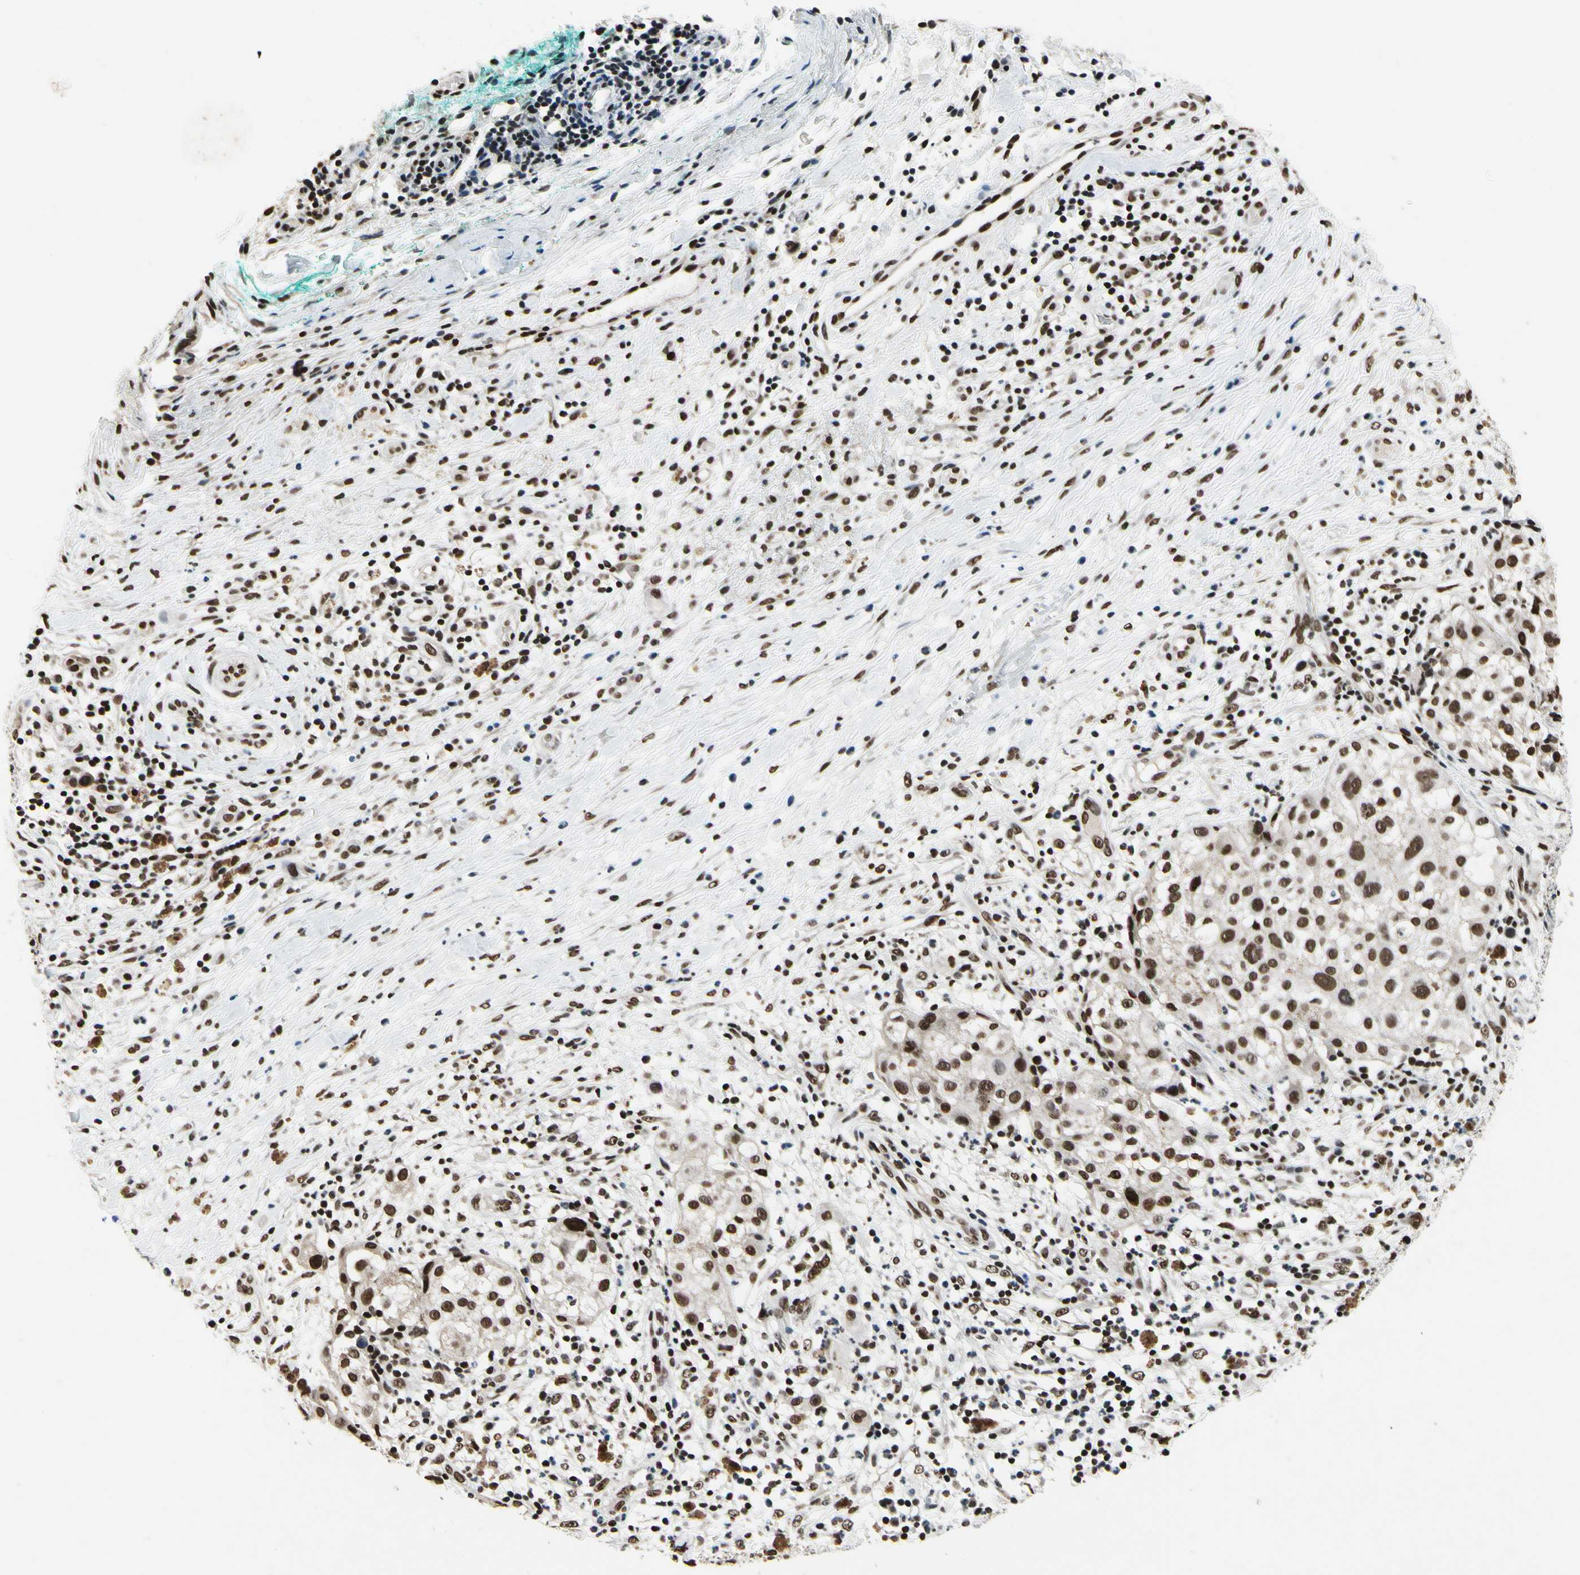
{"staining": {"intensity": "strong", "quantity": ">75%", "location": "nuclear"}, "tissue": "melanoma", "cell_type": "Tumor cells", "image_type": "cancer", "snomed": [{"axis": "morphology", "description": "Necrosis, NOS"}, {"axis": "morphology", "description": "Malignant melanoma, NOS"}, {"axis": "topography", "description": "Skin"}], "caption": "Melanoma stained with a protein marker reveals strong staining in tumor cells.", "gene": "RECQL", "patient": {"sex": "female", "age": 87}}